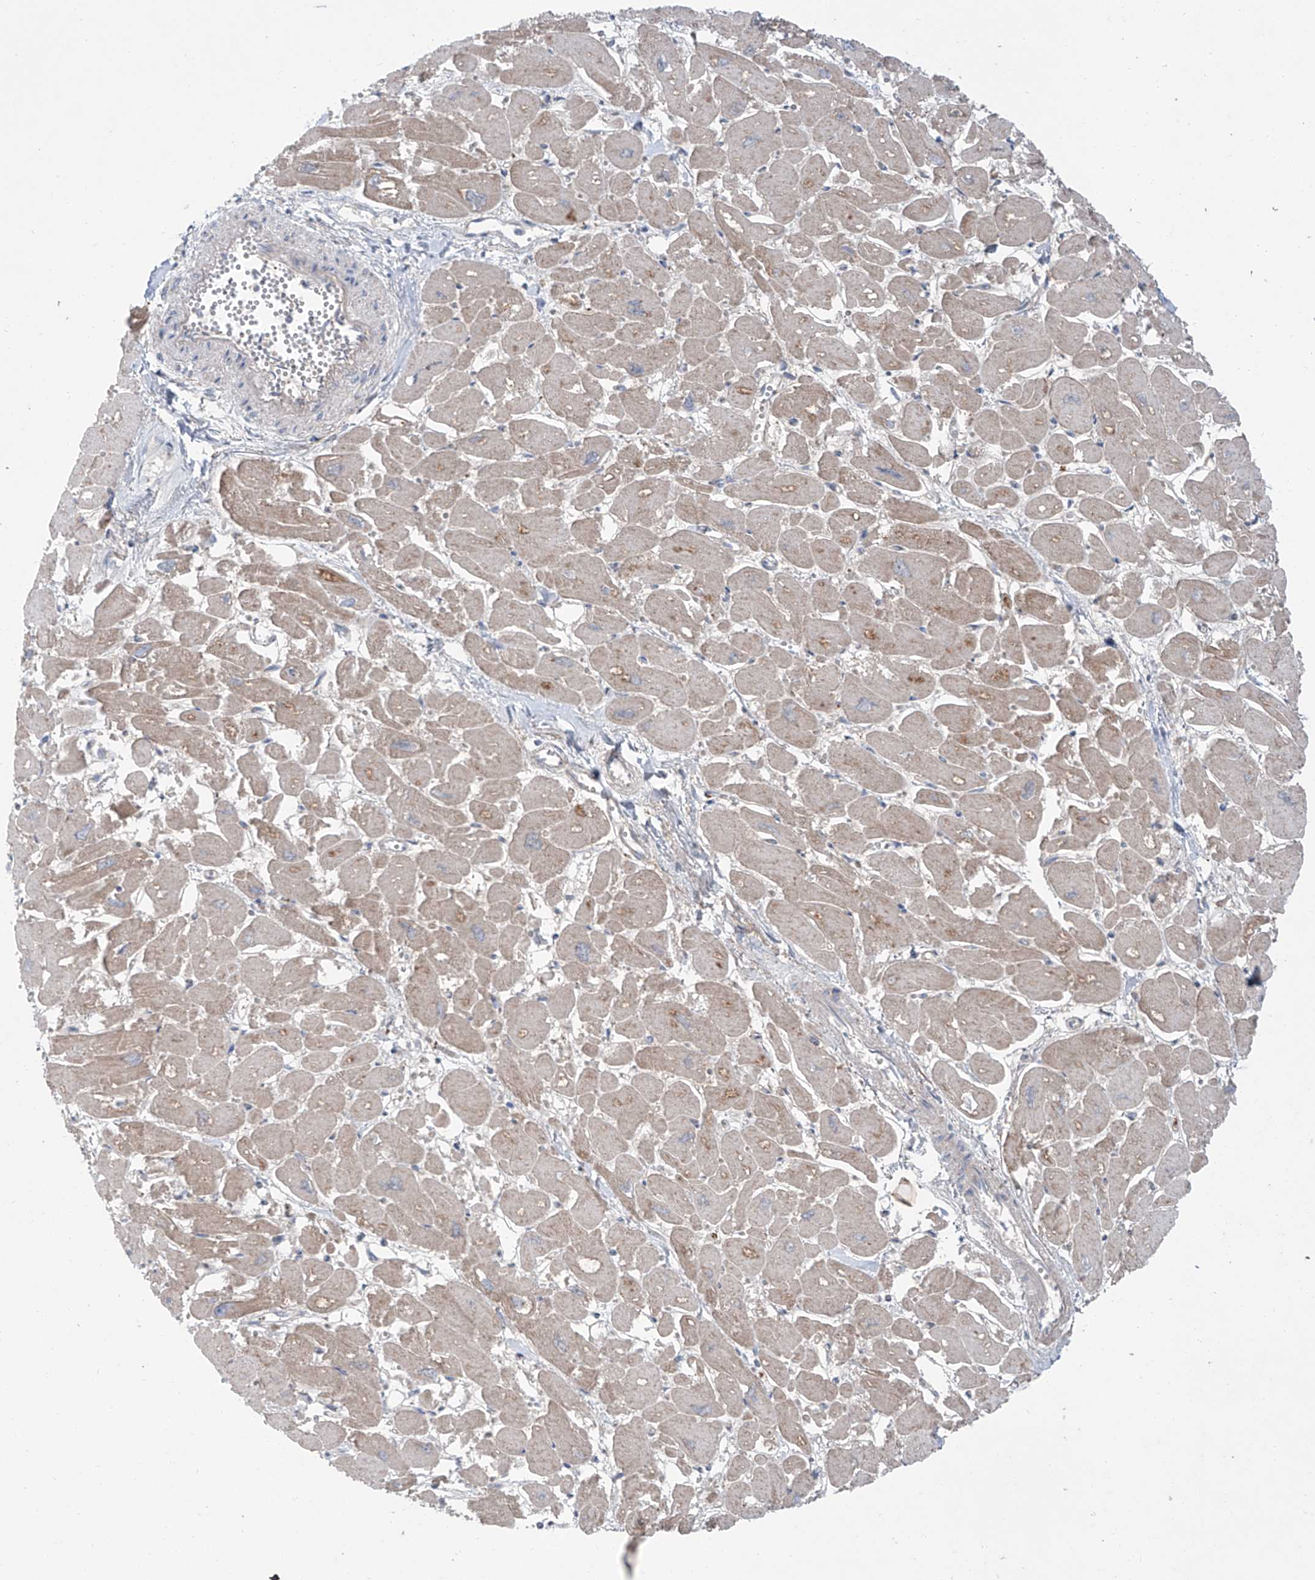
{"staining": {"intensity": "moderate", "quantity": "25%-75%", "location": "cytoplasmic/membranous"}, "tissue": "heart muscle", "cell_type": "Cardiomyocytes", "image_type": "normal", "snomed": [{"axis": "morphology", "description": "Normal tissue, NOS"}, {"axis": "topography", "description": "Heart"}], "caption": "High-power microscopy captured an immunohistochemistry (IHC) micrograph of unremarkable heart muscle, revealing moderate cytoplasmic/membranous expression in about 25%-75% of cardiomyocytes. The staining was performed using DAB (3,3'-diaminobenzidine), with brown indicating positive protein expression. Nuclei are stained blue with hematoxylin.", "gene": "SIX4", "patient": {"sex": "male", "age": 54}}